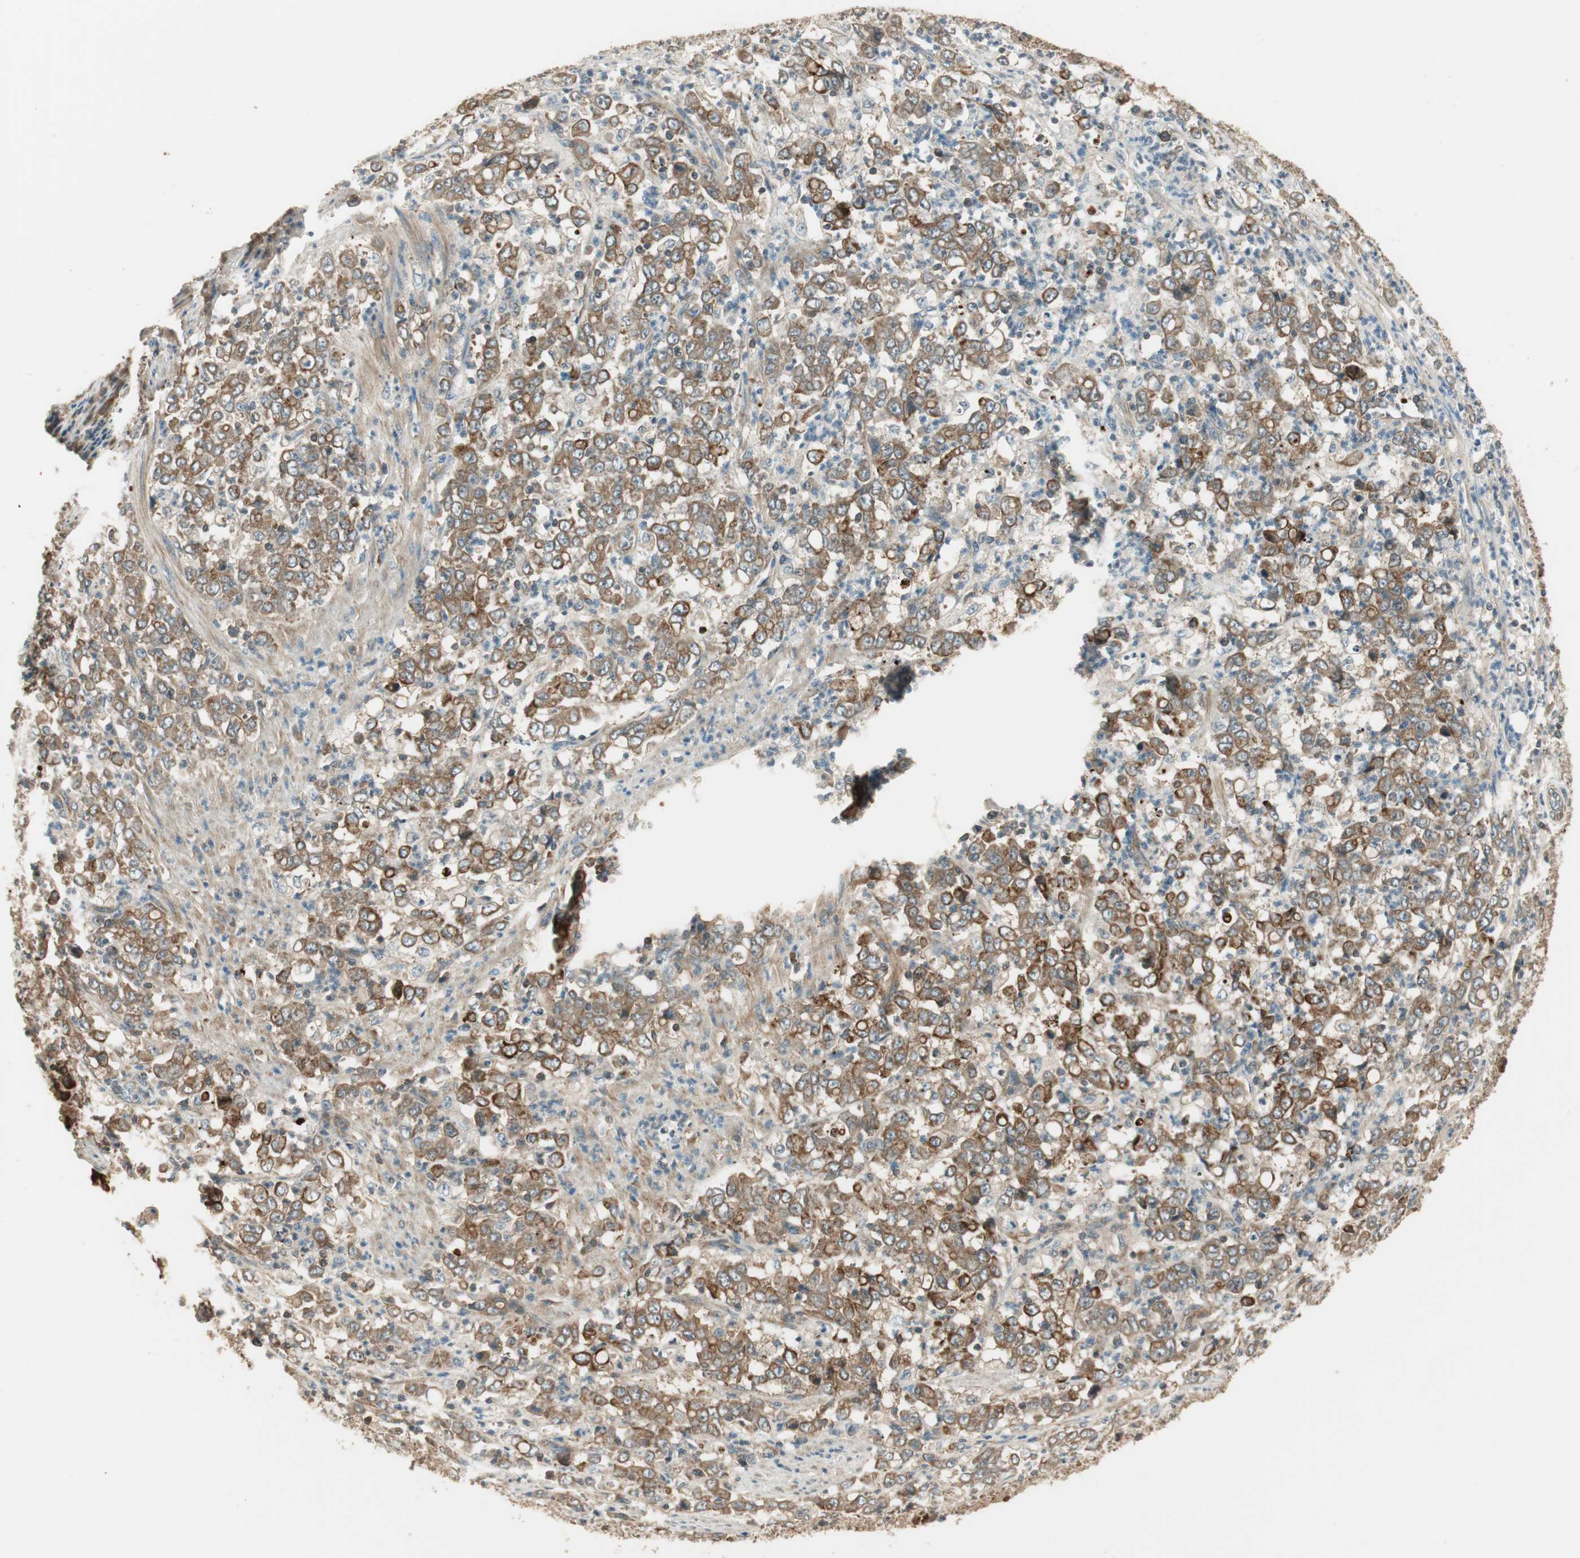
{"staining": {"intensity": "moderate", "quantity": ">75%", "location": "cytoplasmic/membranous"}, "tissue": "stomach cancer", "cell_type": "Tumor cells", "image_type": "cancer", "snomed": [{"axis": "morphology", "description": "Adenocarcinoma, NOS"}, {"axis": "topography", "description": "Stomach, lower"}], "caption": "There is medium levels of moderate cytoplasmic/membranous positivity in tumor cells of stomach cancer, as demonstrated by immunohistochemical staining (brown color).", "gene": "PFDN5", "patient": {"sex": "female", "age": 71}}